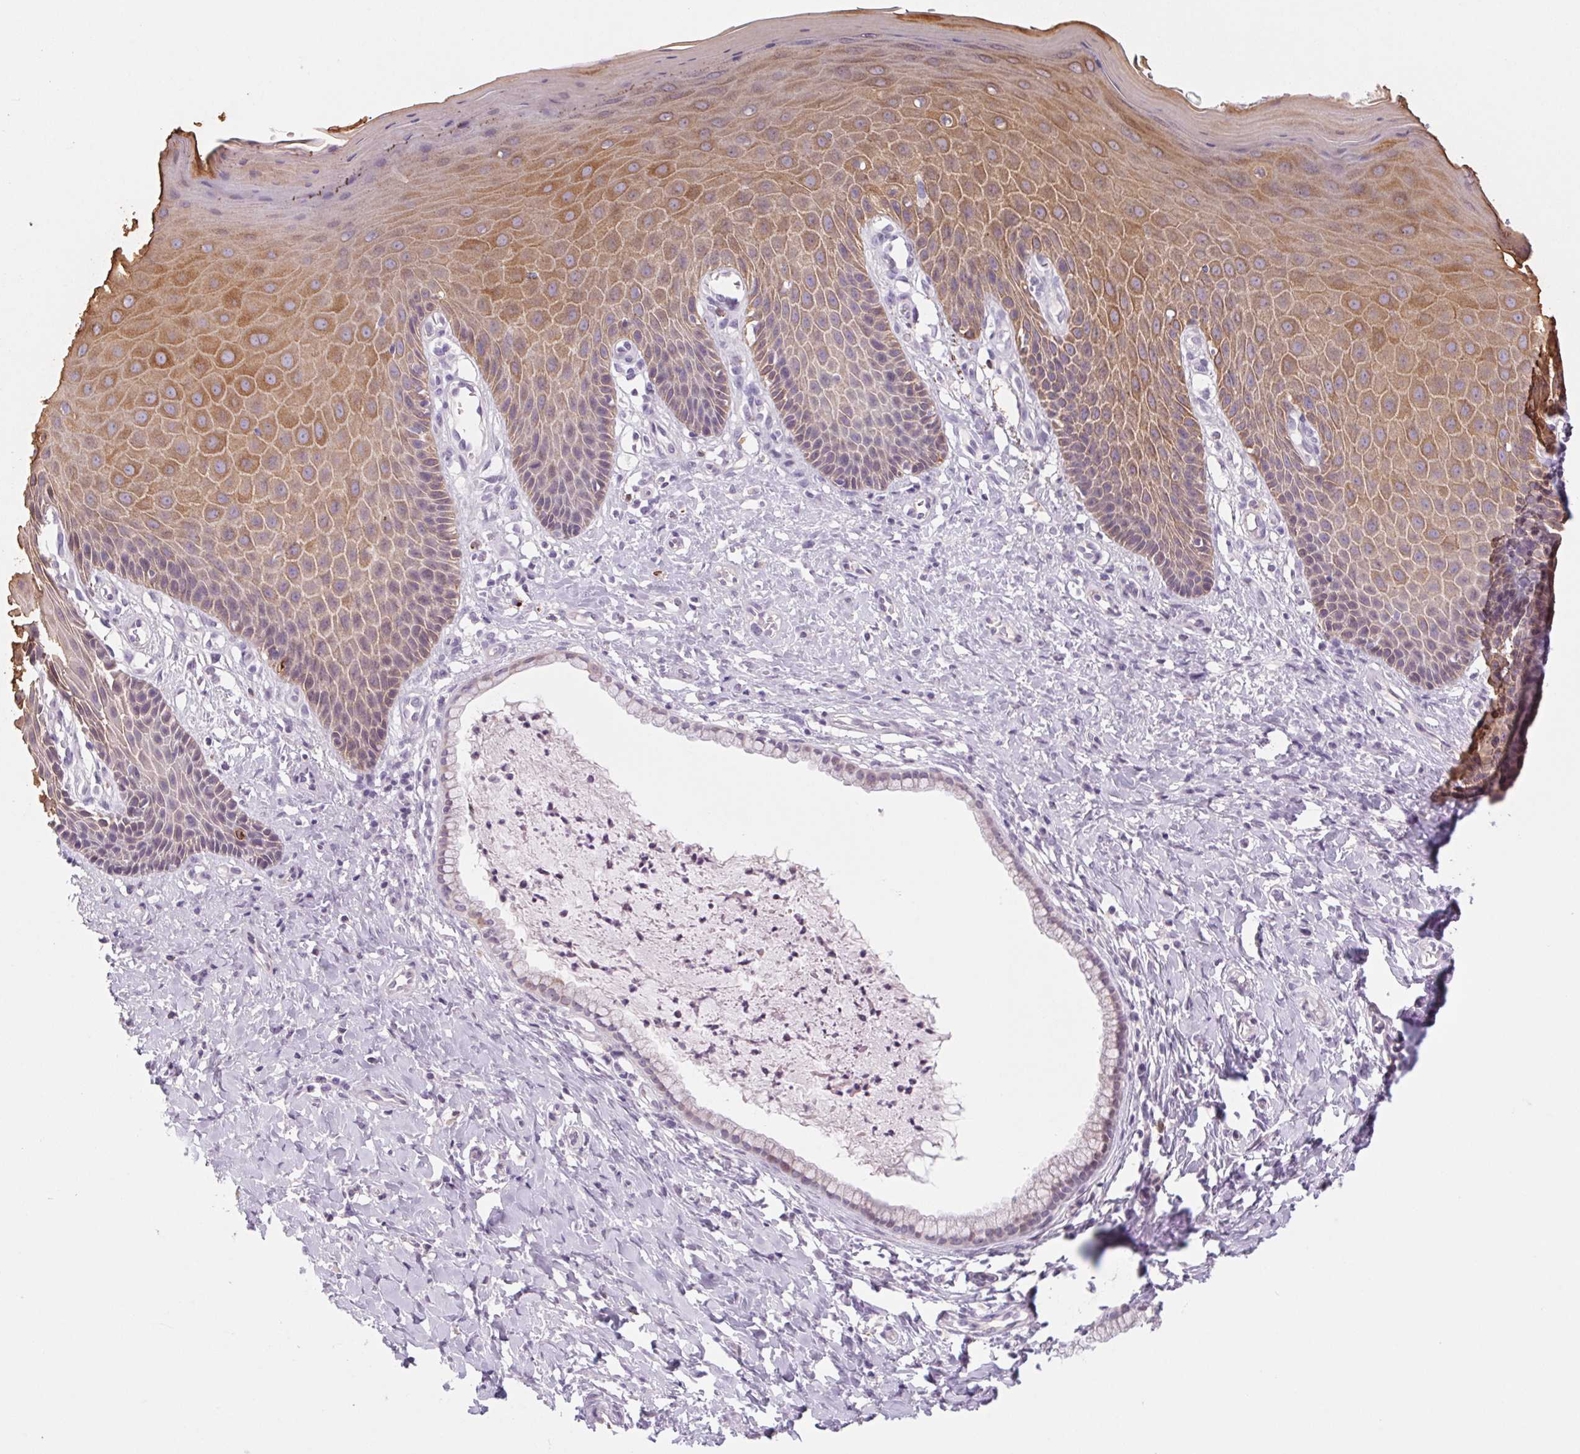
{"staining": {"intensity": "moderate", "quantity": ">75%", "location": "cytoplasmic/membranous"}, "tissue": "vagina", "cell_type": "Squamous epithelial cells", "image_type": "normal", "snomed": [{"axis": "morphology", "description": "Normal tissue, NOS"}, {"axis": "topography", "description": "Vagina"}], "caption": "Protein expression analysis of normal human vagina reveals moderate cytoplasmic/membranous staining in about >75% of squamous epithelial cells. Using DAB (3,3'-diaminobenzidine) (brown) and hematoxylin (blue) stains, captured at high magnification using brightfield microscopy.", "gene": "KRT1", "patient": {"sex": "female", "age": 83}}